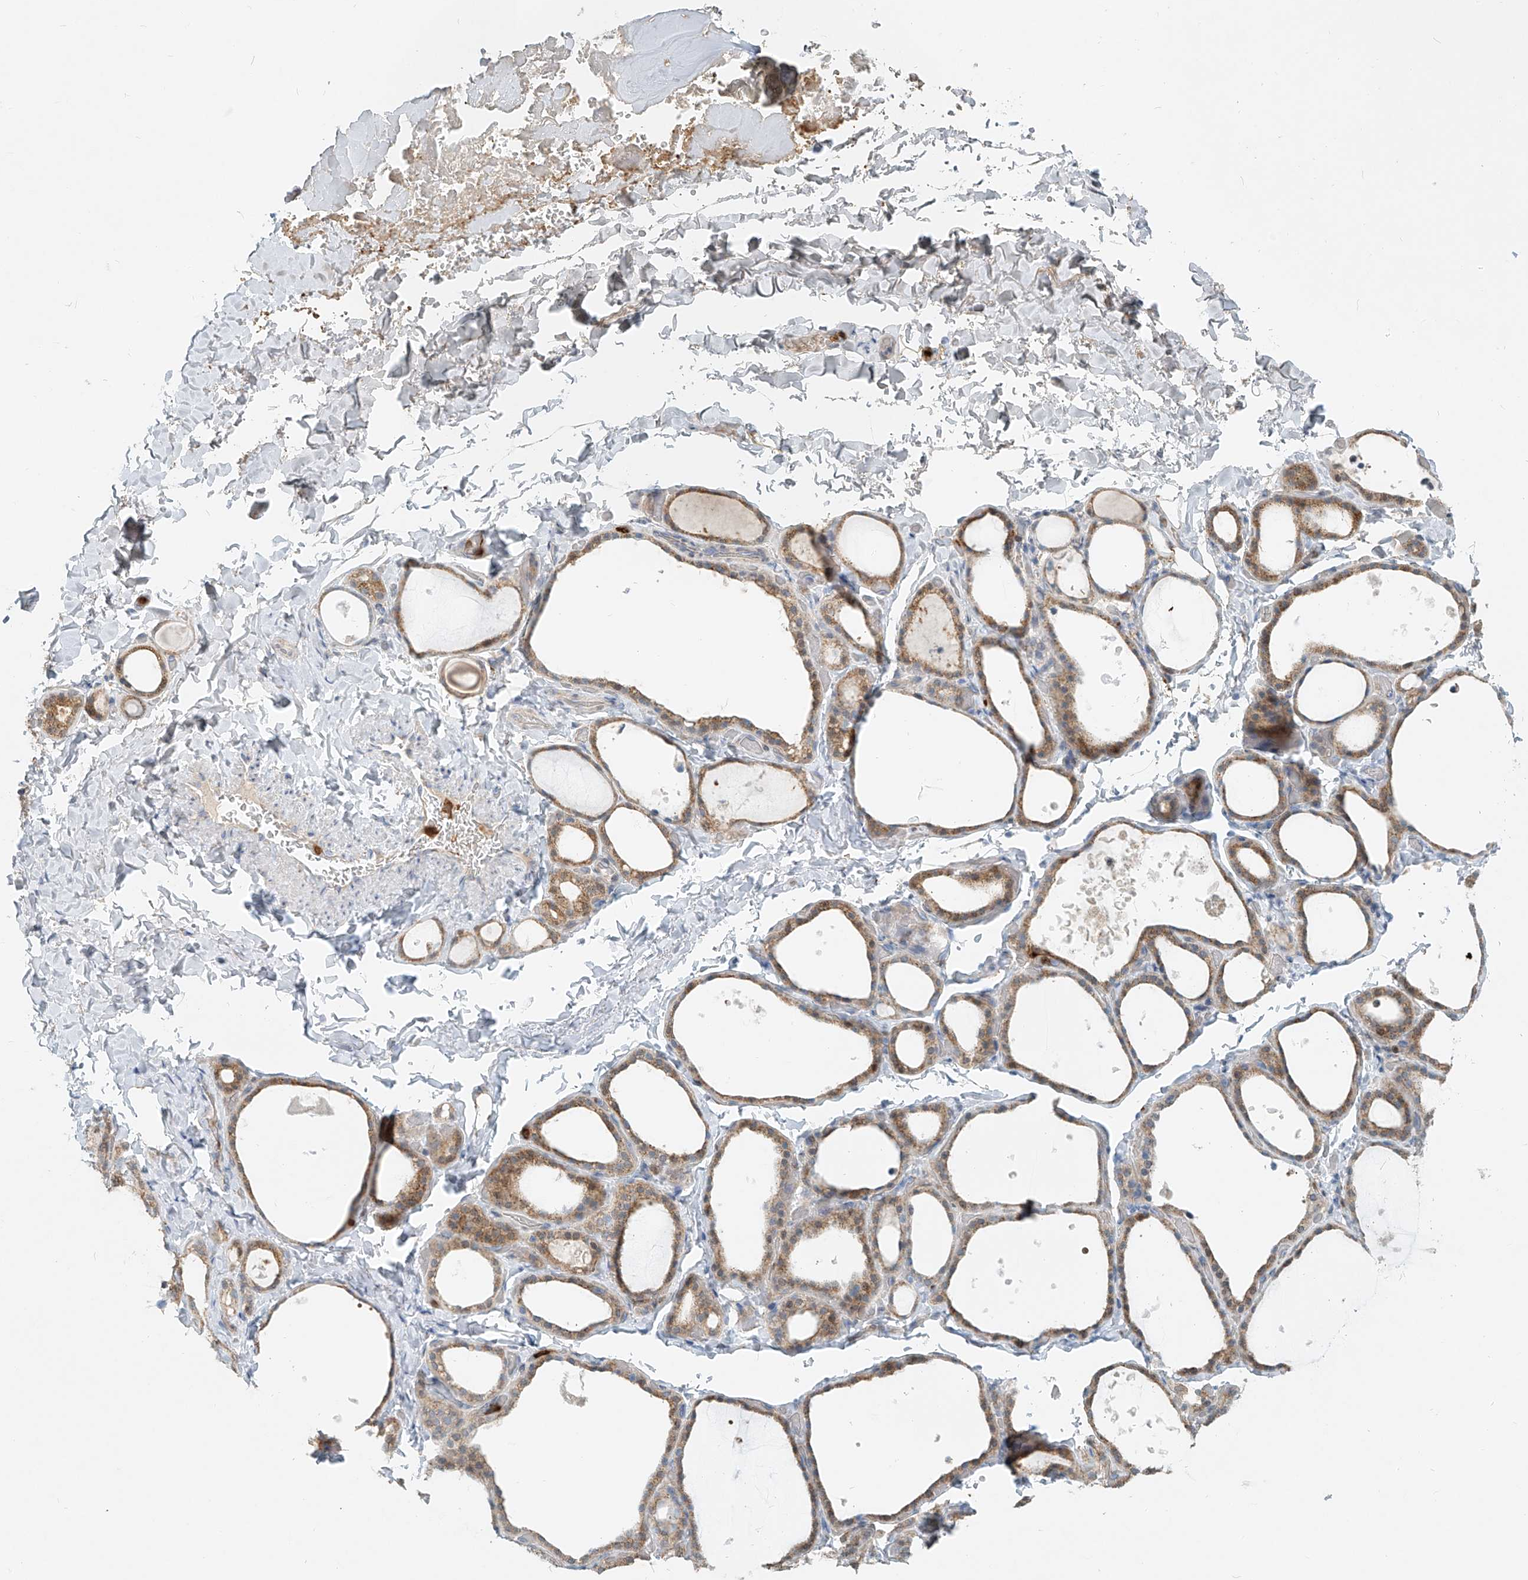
{"staining": {"intensity": "moderate", "quantity": "25%-75%", "location": "cytoplasmic/membranous"}, "tissue": "thyroid gland", "cell_type": "Glandular cells", "image_type": "normal", "snomed": [{"axis": "morphology", "description": "Normal tissue, NOS"}, {"axis": "topography", "description": "Thyroid gland"}], "caption": "The image shows immunohistochemical staining of benign thyroid gland. There is moderate cytoplasmic/membranous positivity is appreciated in about 25%-75% of glandular cells.", "gene": "PTPRA", "patient": {"sex": "female", "age": 44}}